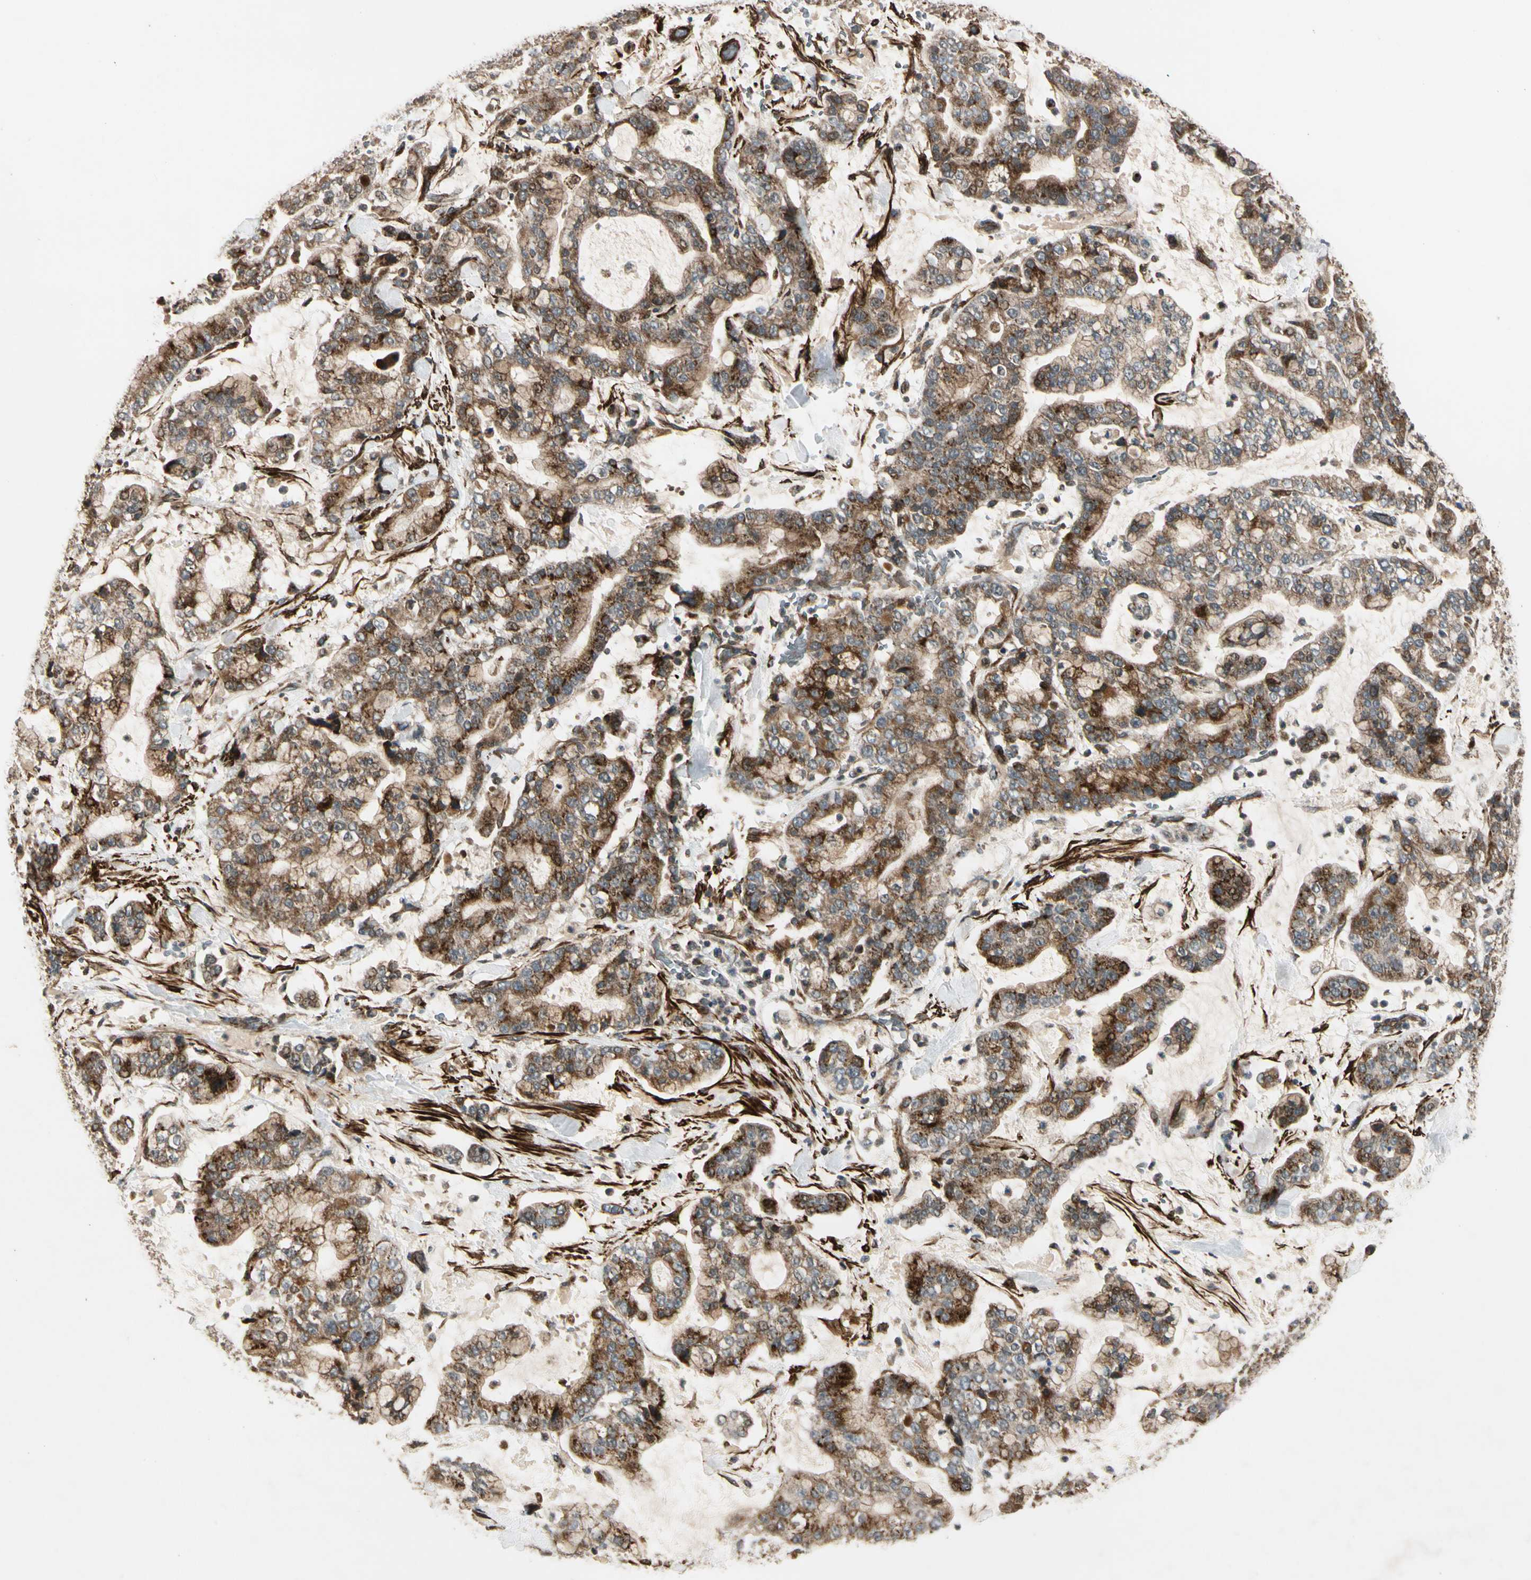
{"staining": {"intensity": "strong", "quantity": ">75%", "location": "cytoplasmic/membranous"}, "tissue": "stomach cancer", "cell_type": "Tumor cells", "image_type": "cancer", "snomed": [{"axis": "morphology", "description": "Normal tissue, NOS"}, {"axis": "morphology", "description": "Adenocarcinoma, NOS"}, {"axis": "topography", "description": "Stomach, upper"}, {"axis": "topography", "description": "Stomach"}], "caption": "The histopathology image displays staining of stomach adenocarcinoma, revealing strong cytoplasmic/membranous protein staining (brown color) within tumor cells.", "gene": "GCK", "patient": {"sex": "male", "age": 76}}